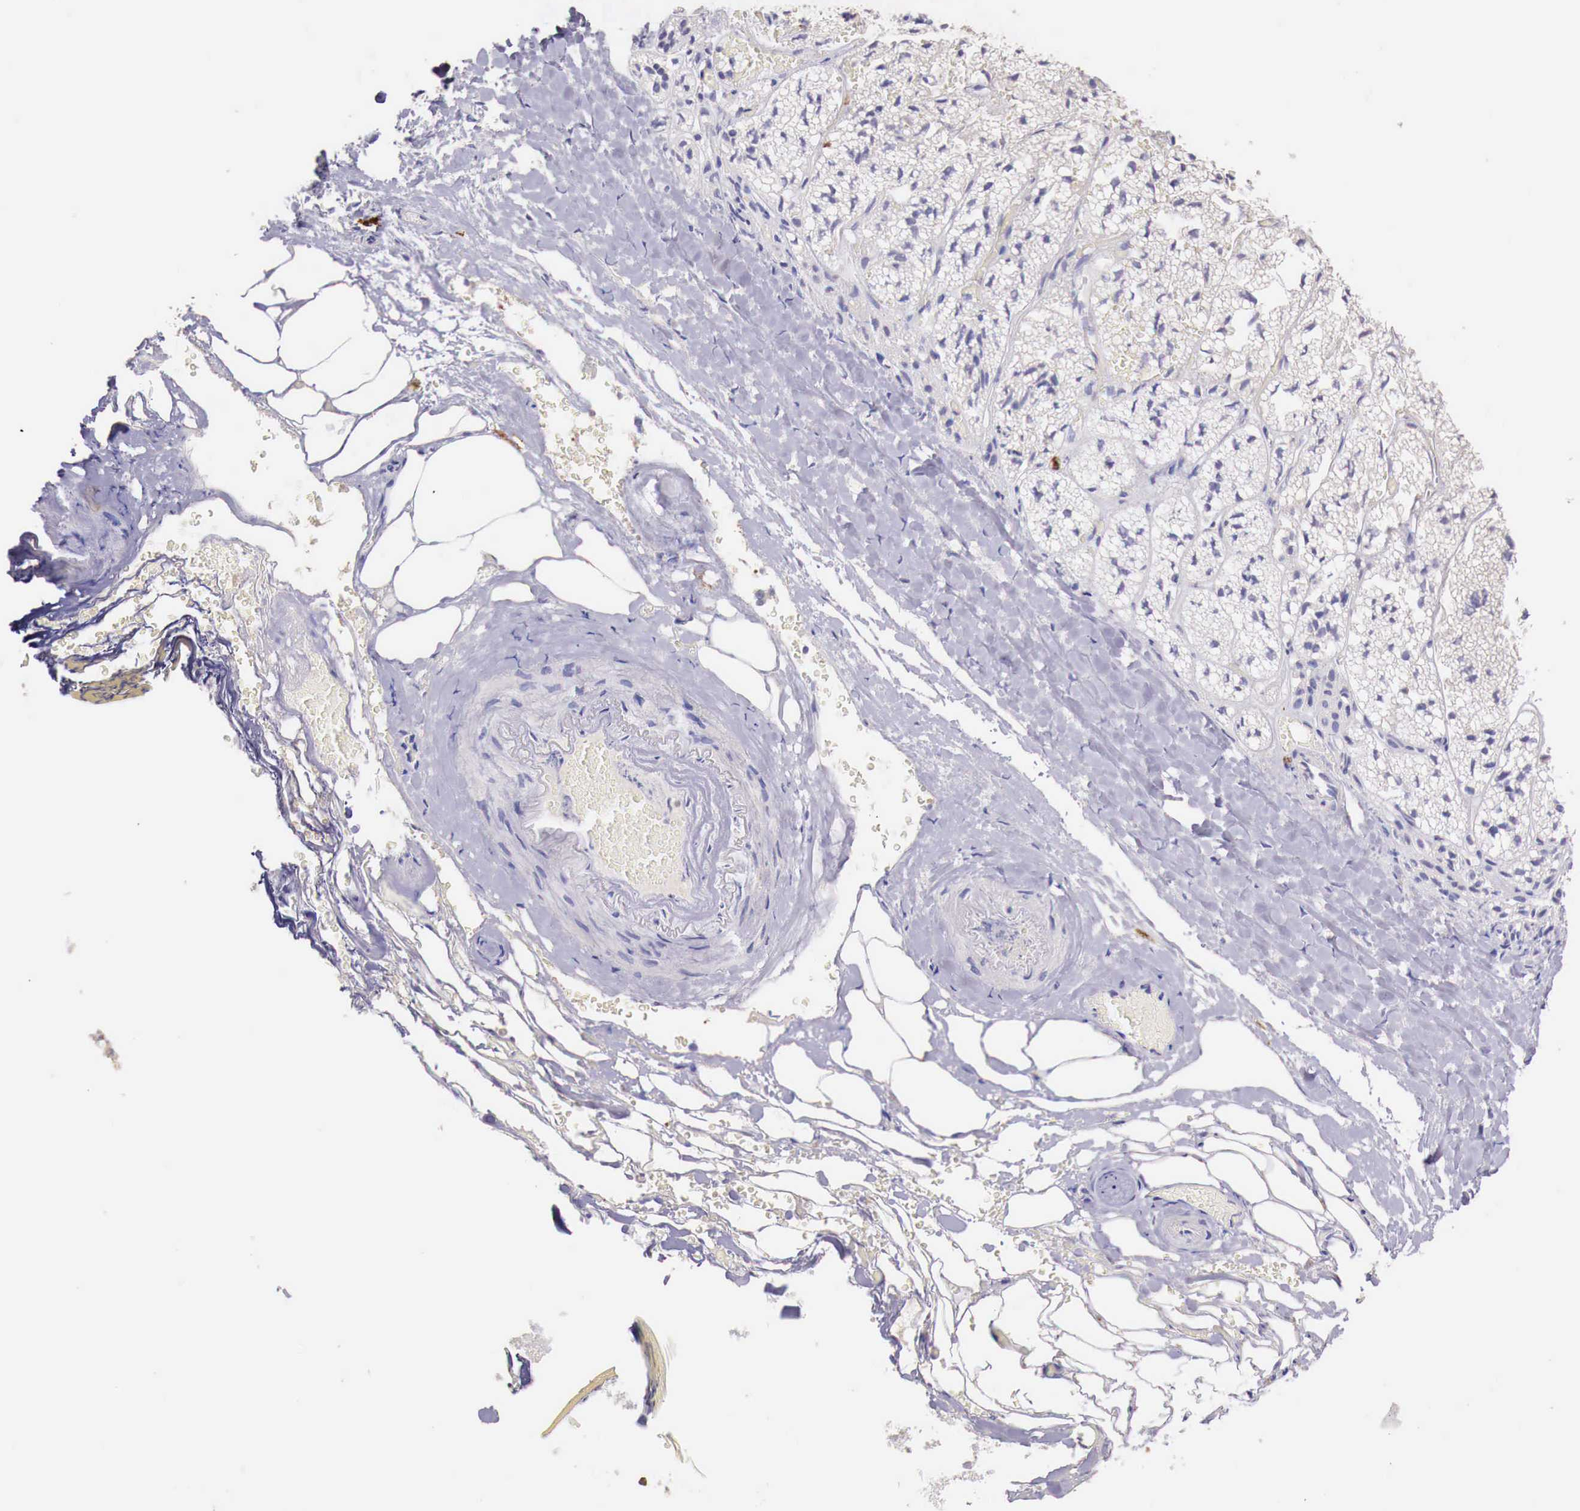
{"staining": {"intensity": "weak", "quantity": ">75%", "location": "cytoplasmic/membranous"}, "tissue": "adrenal gland", "cell_type": "Glandular cells", "image_type": "normal", "snomed": [{"axis": "morphology", "description": "Normal tissue, NOS"}, {"axis": "topography", "description": "Adrenal gland"}], "caption": "Immunohistochemistry (IHC) (DAB) staining of benign adrenal gland exhibits weak cytoplasmic/membranous protein positivity in about >75% of glandular cells.", "gene": "GAB2", "patient": {"sex": "male", "age": 53}}